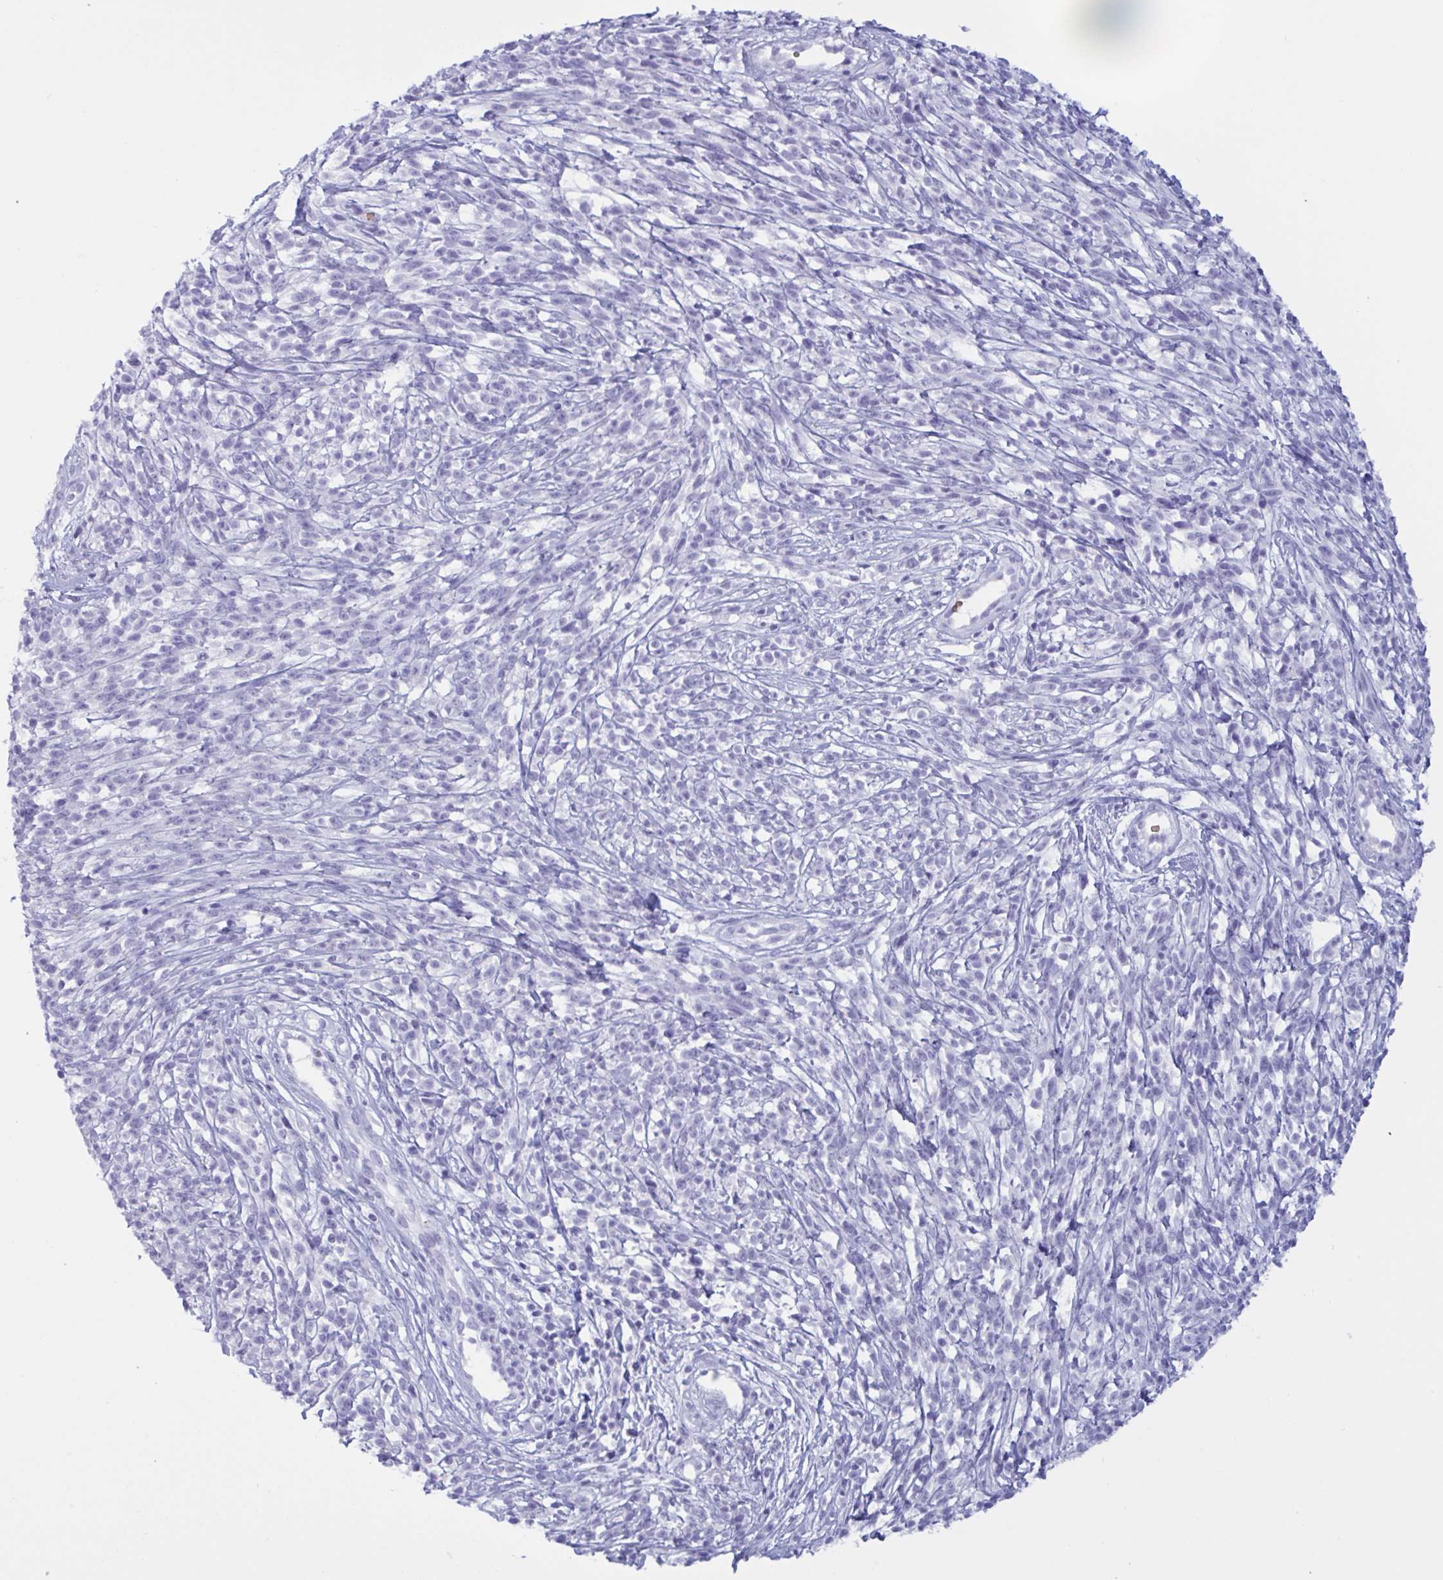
{"staining": {"intensity": "negative", "quantity": "none", "location": "none"}, "tissue": "melanoma", "cell_type": "Tumor cells", "image_type": "cancer", "snomed": [{"axis": "morphology", "description": "Malignant melanoma, NOS"}, {"axis": "topography", "description": "Skin"}, {"axis": "topography", "description": "Skin of trunk"}], "caption": "This is an immunohistochemistry (IHC) micrograph of malignant melanoma. There is no staining in tumor cells.", "gene": "SLC2A1", "patient": {"sex": "male", "age": 74}}